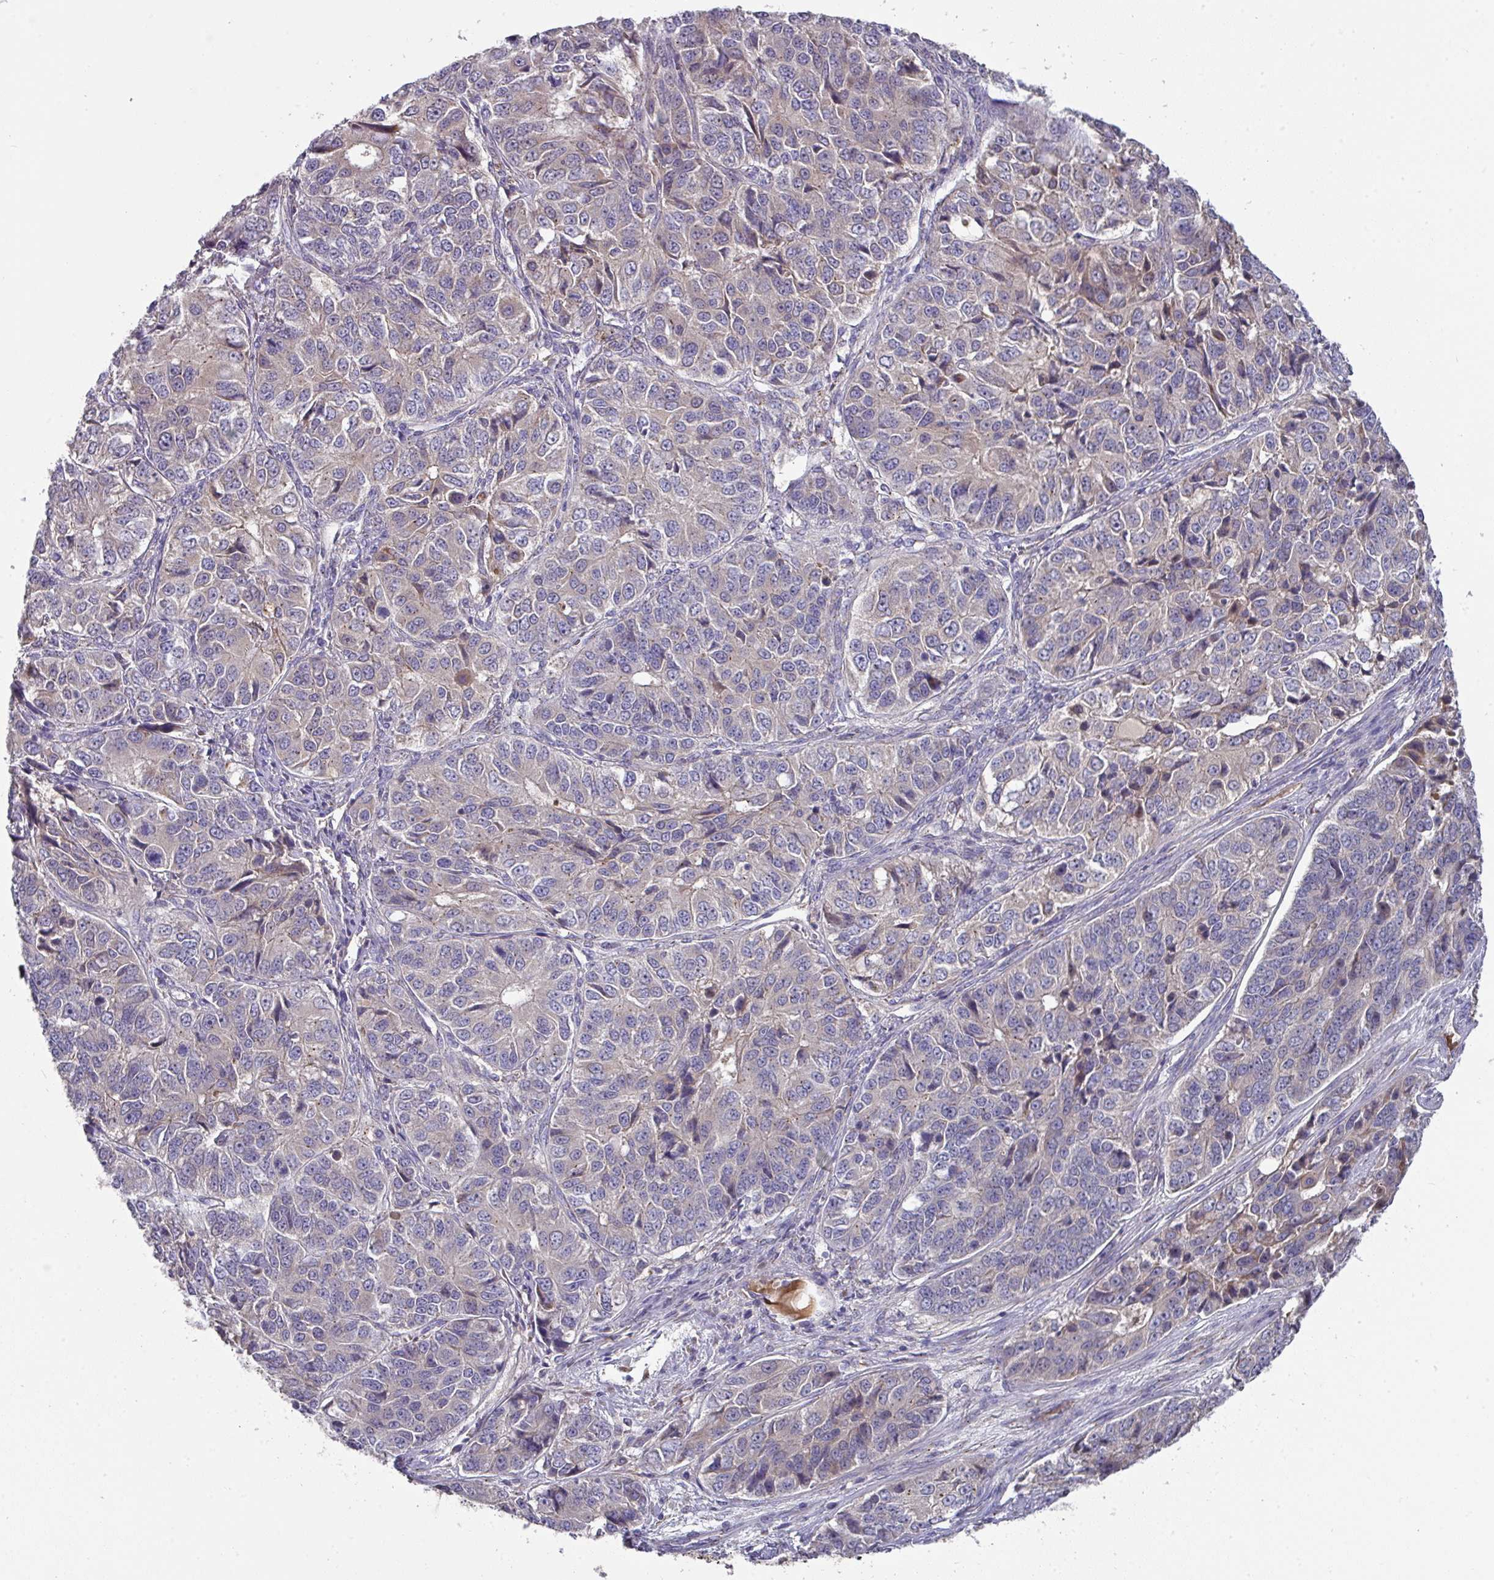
{"staining": {"intensity": "negative", "quantity": "none", "location": "none"}, "tissue": "ovarian cancer", "cell_type": "Tumor cells", "image_type": "cancer", "snomed": [{"axis": "morphology", "description": "Carcinoma, endometroid"}, {"axis": "topography", "description": "Ovary"}], "caption": "There is no significant staining in tumor cells of ovarian cancer.", "gene": "IL4R", "patient": {"sex": "female", "age": 51}}